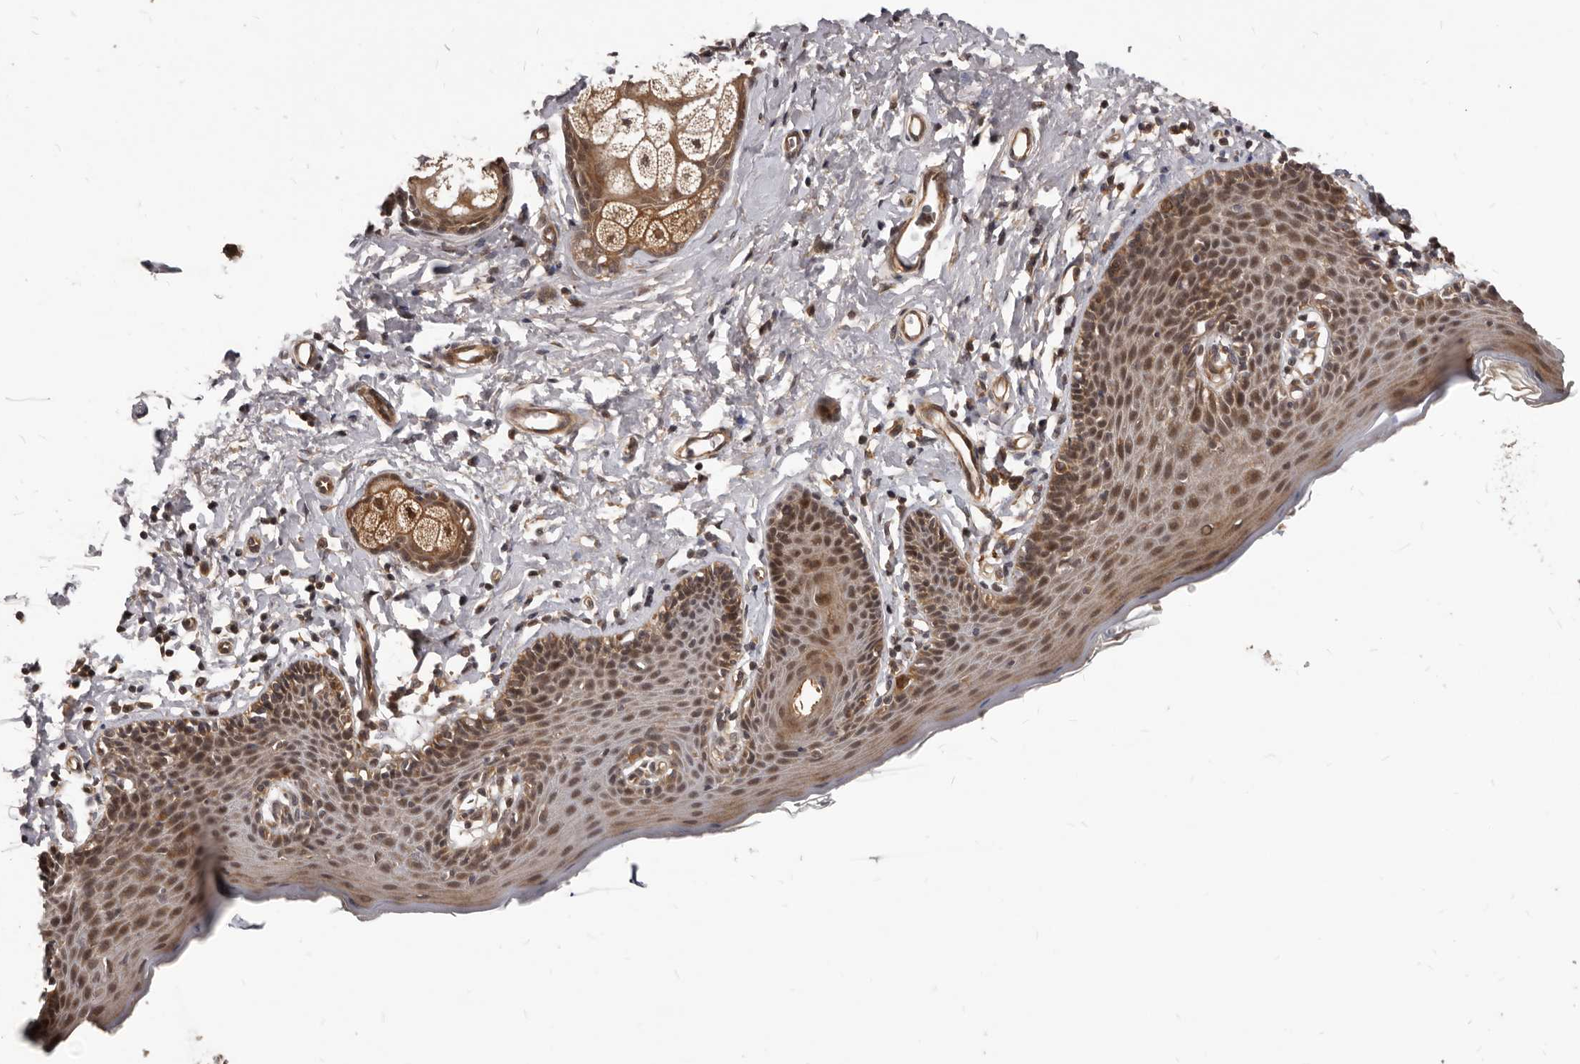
{"staining": {"intensity": "moderate", "quantity": "25%-75%", "location": "cytoplasmic/membranous,nuclear"}, "tissue": "skin", "cell_type": "Epidermal cells", "image_type": "normal", "snomed": [{"axis": "morphology", "description": "Normal tissue, NOS"}, {"axis": "topography", "description": "Vulva"}], "caption": "Epidermal cells demonstrate moderate cytoplasmic/membranous,nuclear staining in approximately 25%-75% of cells in benign skin.", "gene": "GABPB2", "patient": {"sex": "female", "age": 66}}